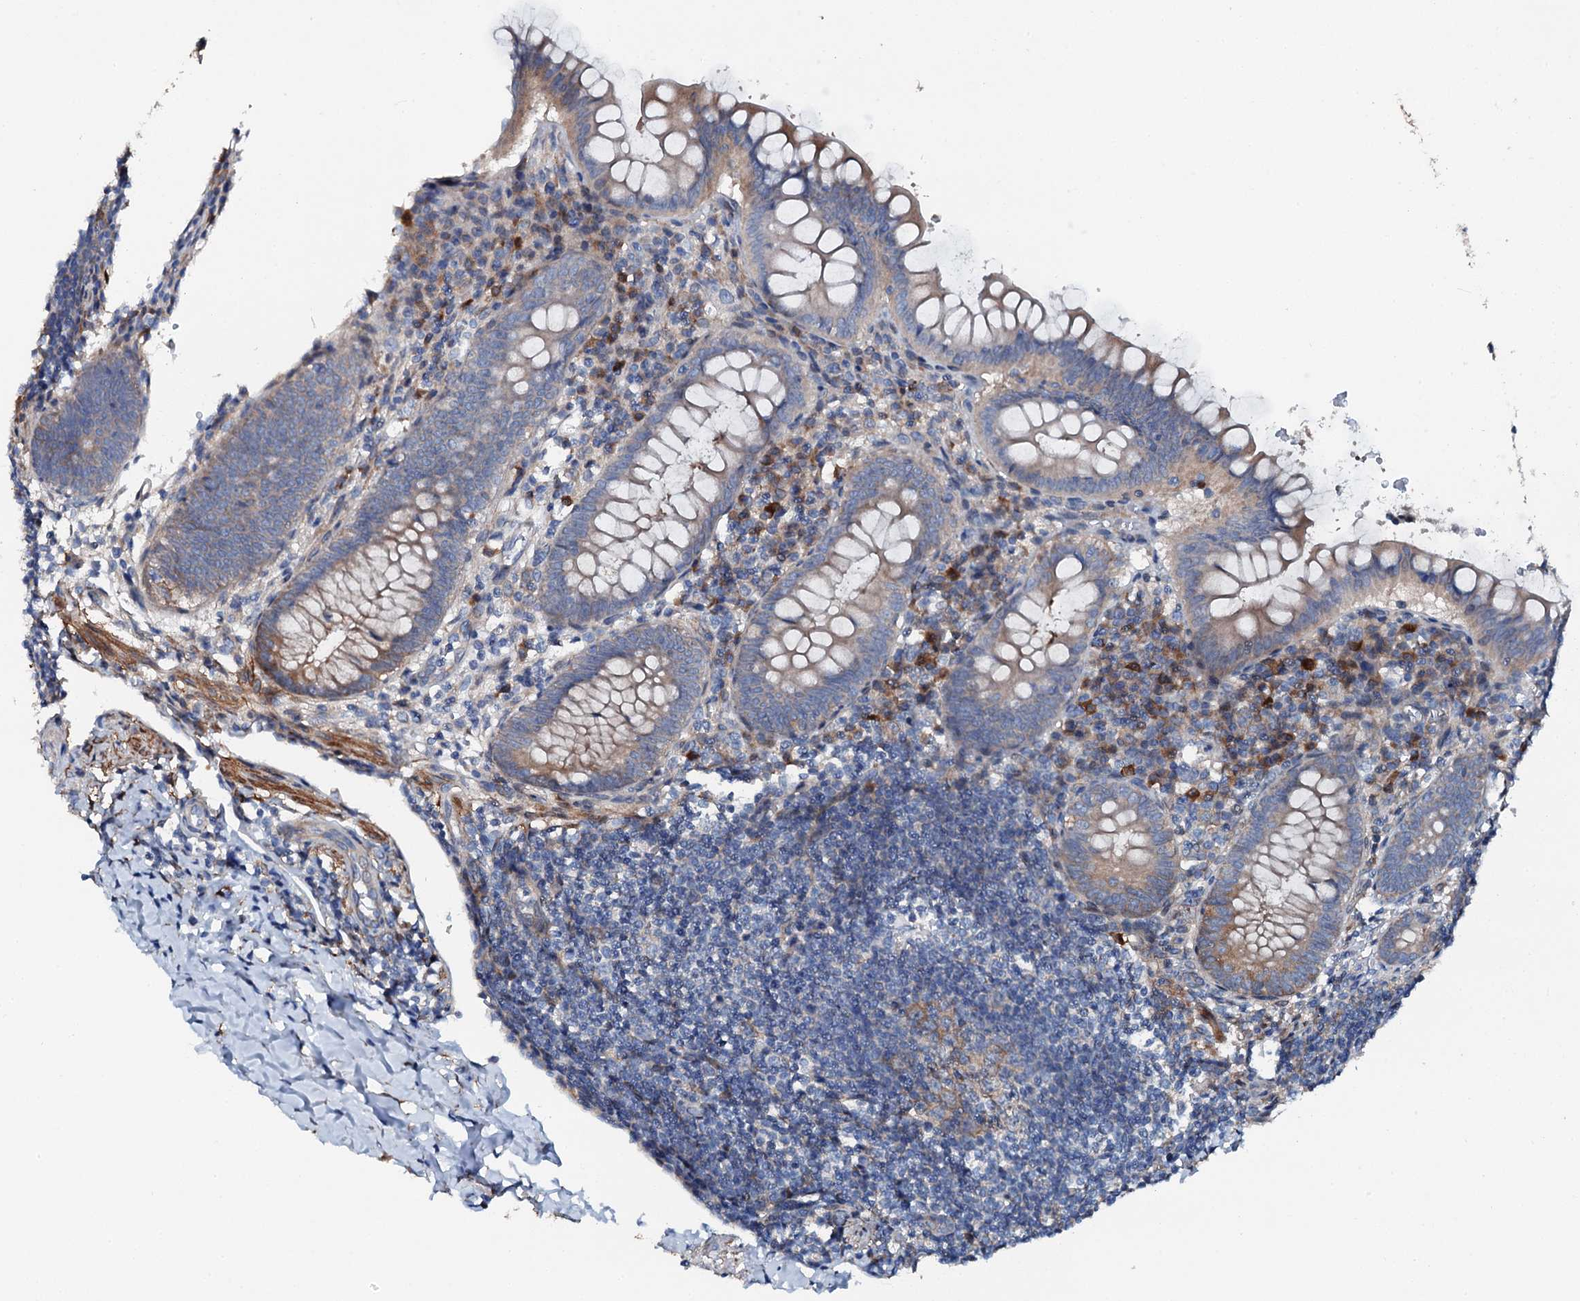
{"staining": {"intensity": "moderate", "quantity": "25%-75%", "location": "cytoplasmic/membranous"}, "tissue": "appendix", "cell_type": "Glandular cells", "image_type": "normal", "snomed": [{"axis": "morphology", "description": "Normal tissue, NOS"}, {"axis": "topography", "description": "Appendix"}], "caption": "Approximately 25%-75% of glandular cells in normal human appendix exhibit moderate cytoplasmic/membranous protein expression as visualized by brown immunohistochemical staining.", "gene": "GFOD2", "patient": {"sex": "female", "age": 33}}